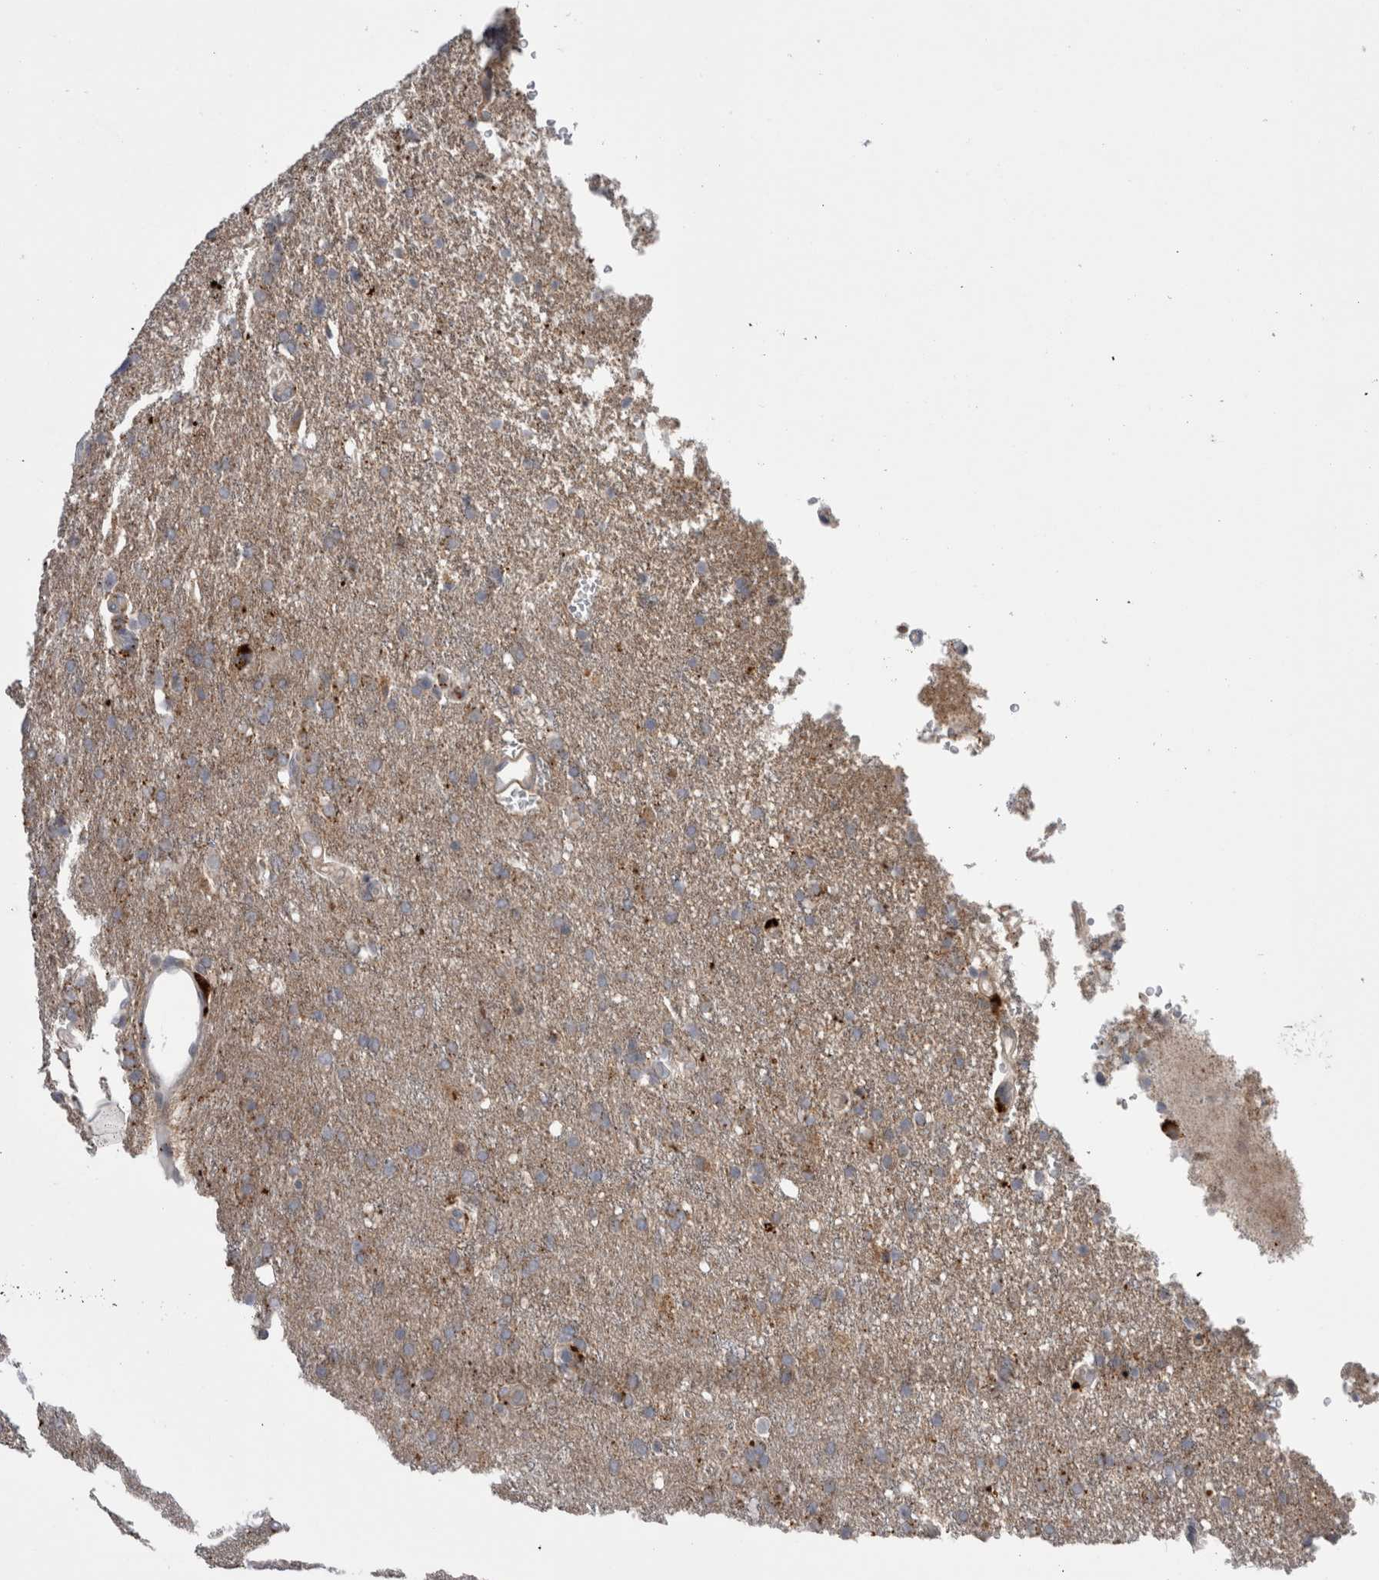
{"staining": {"intensity": "weak", "quantity": "<25%", "location": "cytoplasmic/membranous"}, "tissue": "glioma", "cell_type": "Tumor cells", "image_type": "cancer", "snomed": [{"axis": "morphology", "description": "Glioma, malignant, High grade"}, {"axis": "topography", "description": "Brain"}], "caption": "An immunohistochemistry (IHC) image of glioma is shown. There is no staining in tumor cells of glioma. (DAB IHC with hematoxylin counter stain).", "gene": "EPDR1", "patient": {"sex": "female", "age": 58}}